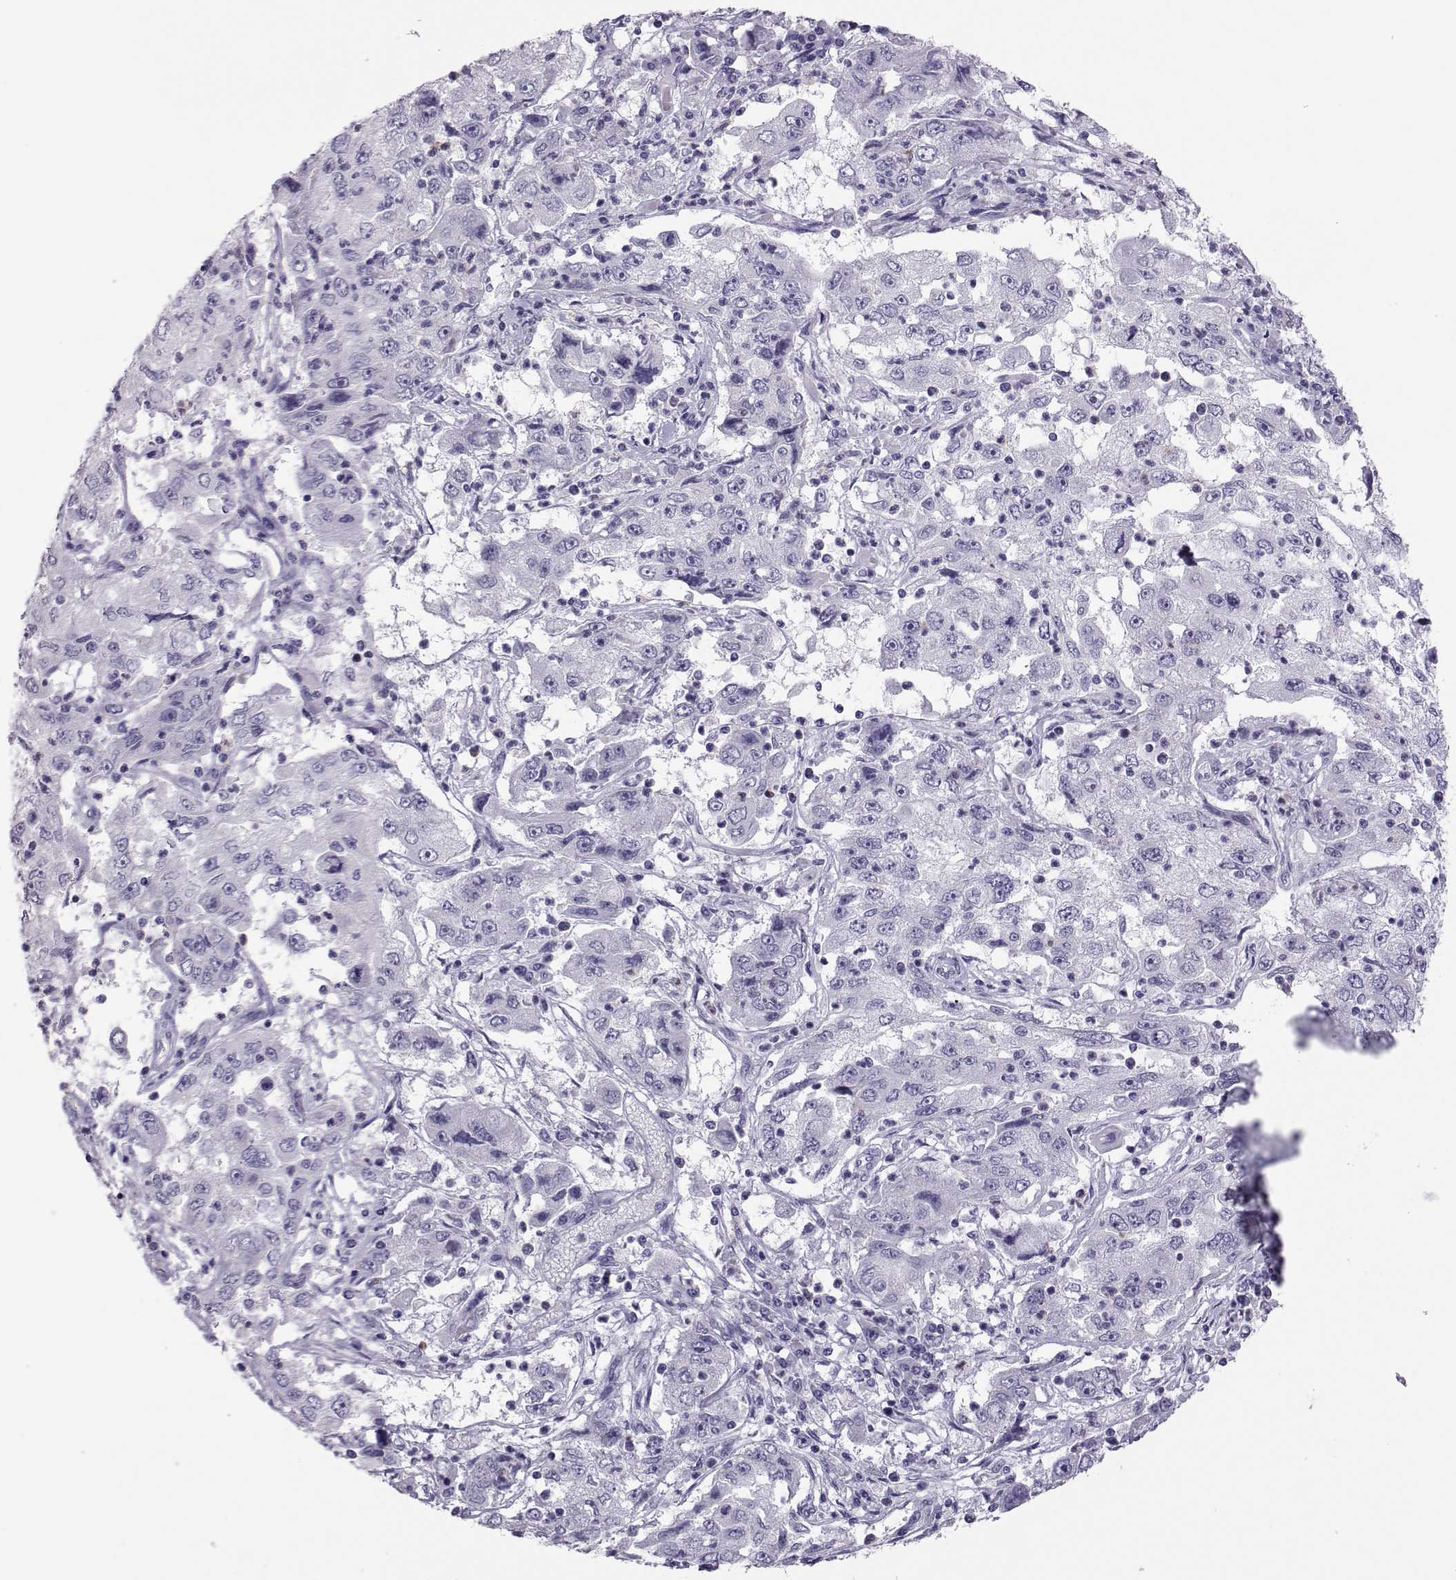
{"staining": {"intensity": "negative", "quantity": "none", "location": "none"}, "tissue": "cervical cancer", "cell_type": "Tumor cells", "image_type": "cancer", "snomed": [{"axis": "morphology", "description": "Squamous cell carcinoma, NOS"}, {"axis": "topography", "description": "Cervix"}], "caption": "An immunohistochemistry histopathology image of cervical cancer (squamous cell carcinoma) is shown. There is no staining in tumor cells of cervical cancer (squamous cell carcinoma). (Stains: DAB IHC with hematoxylin counter stain, Microscopy: brightfield microscopy at high magnification).", "gene": "TRPM7", "patient": {"sex": "female", "age": 36}}